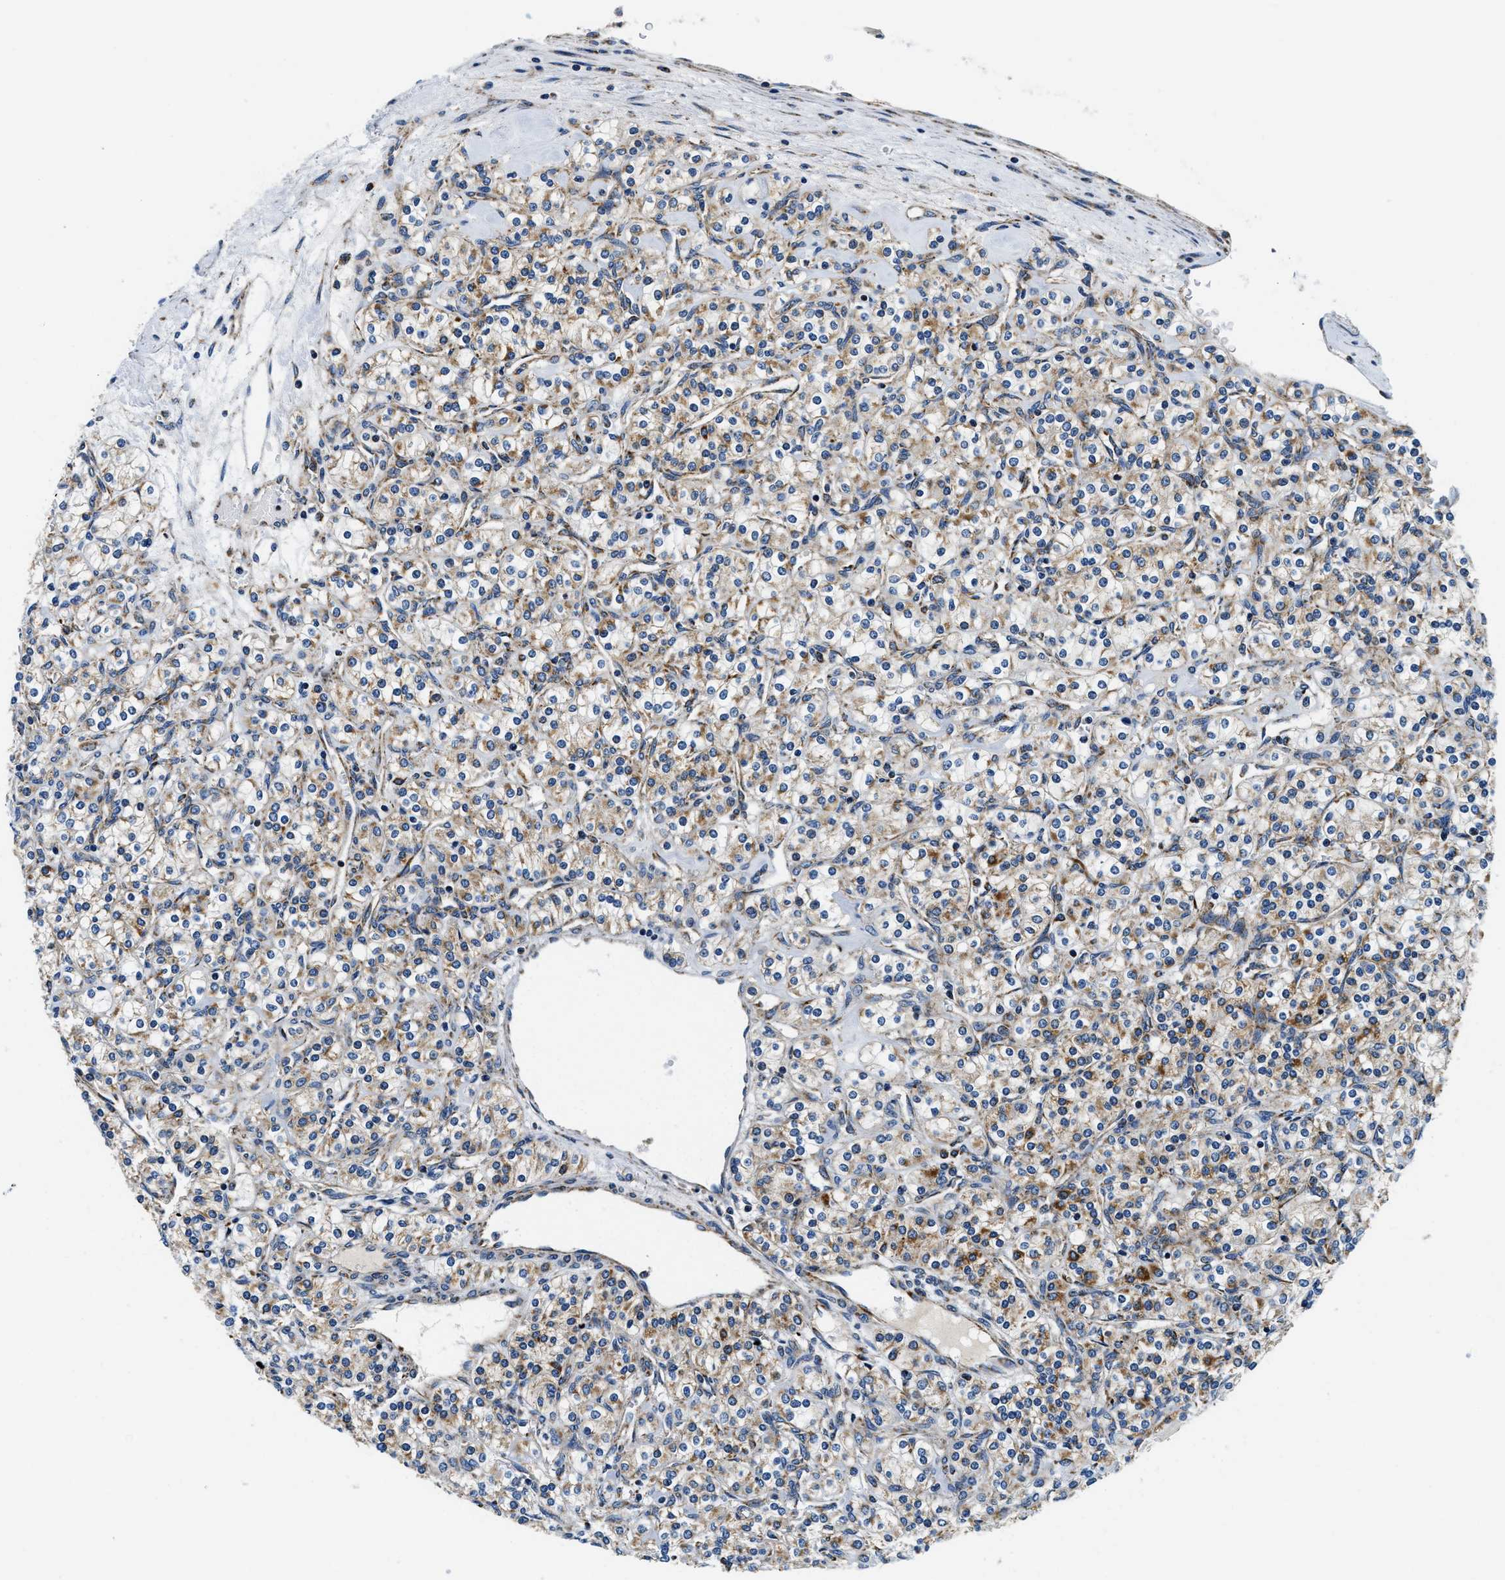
{"staining": {"intensity": "moderate", "quantity": "25%-75%", "location": "cytoplasmic/membranous"}, "tissue": "renal cancer", "cell_type": "Tumor cells", "image_type": "cancer", "snomed": [{"axis": "morphology", "description": "Adenocarcinoma, NOS"}, {"axis": "topography", "description": "Kidney"}], "caption": "Tumor cells show moderate cytoplasmic/membranous expression in approximately 25%-75% of cells in renal cancer (adenocarcinoma).", "gene": "SAMD4B", "patient": {"sex": "male", "age": 77}}